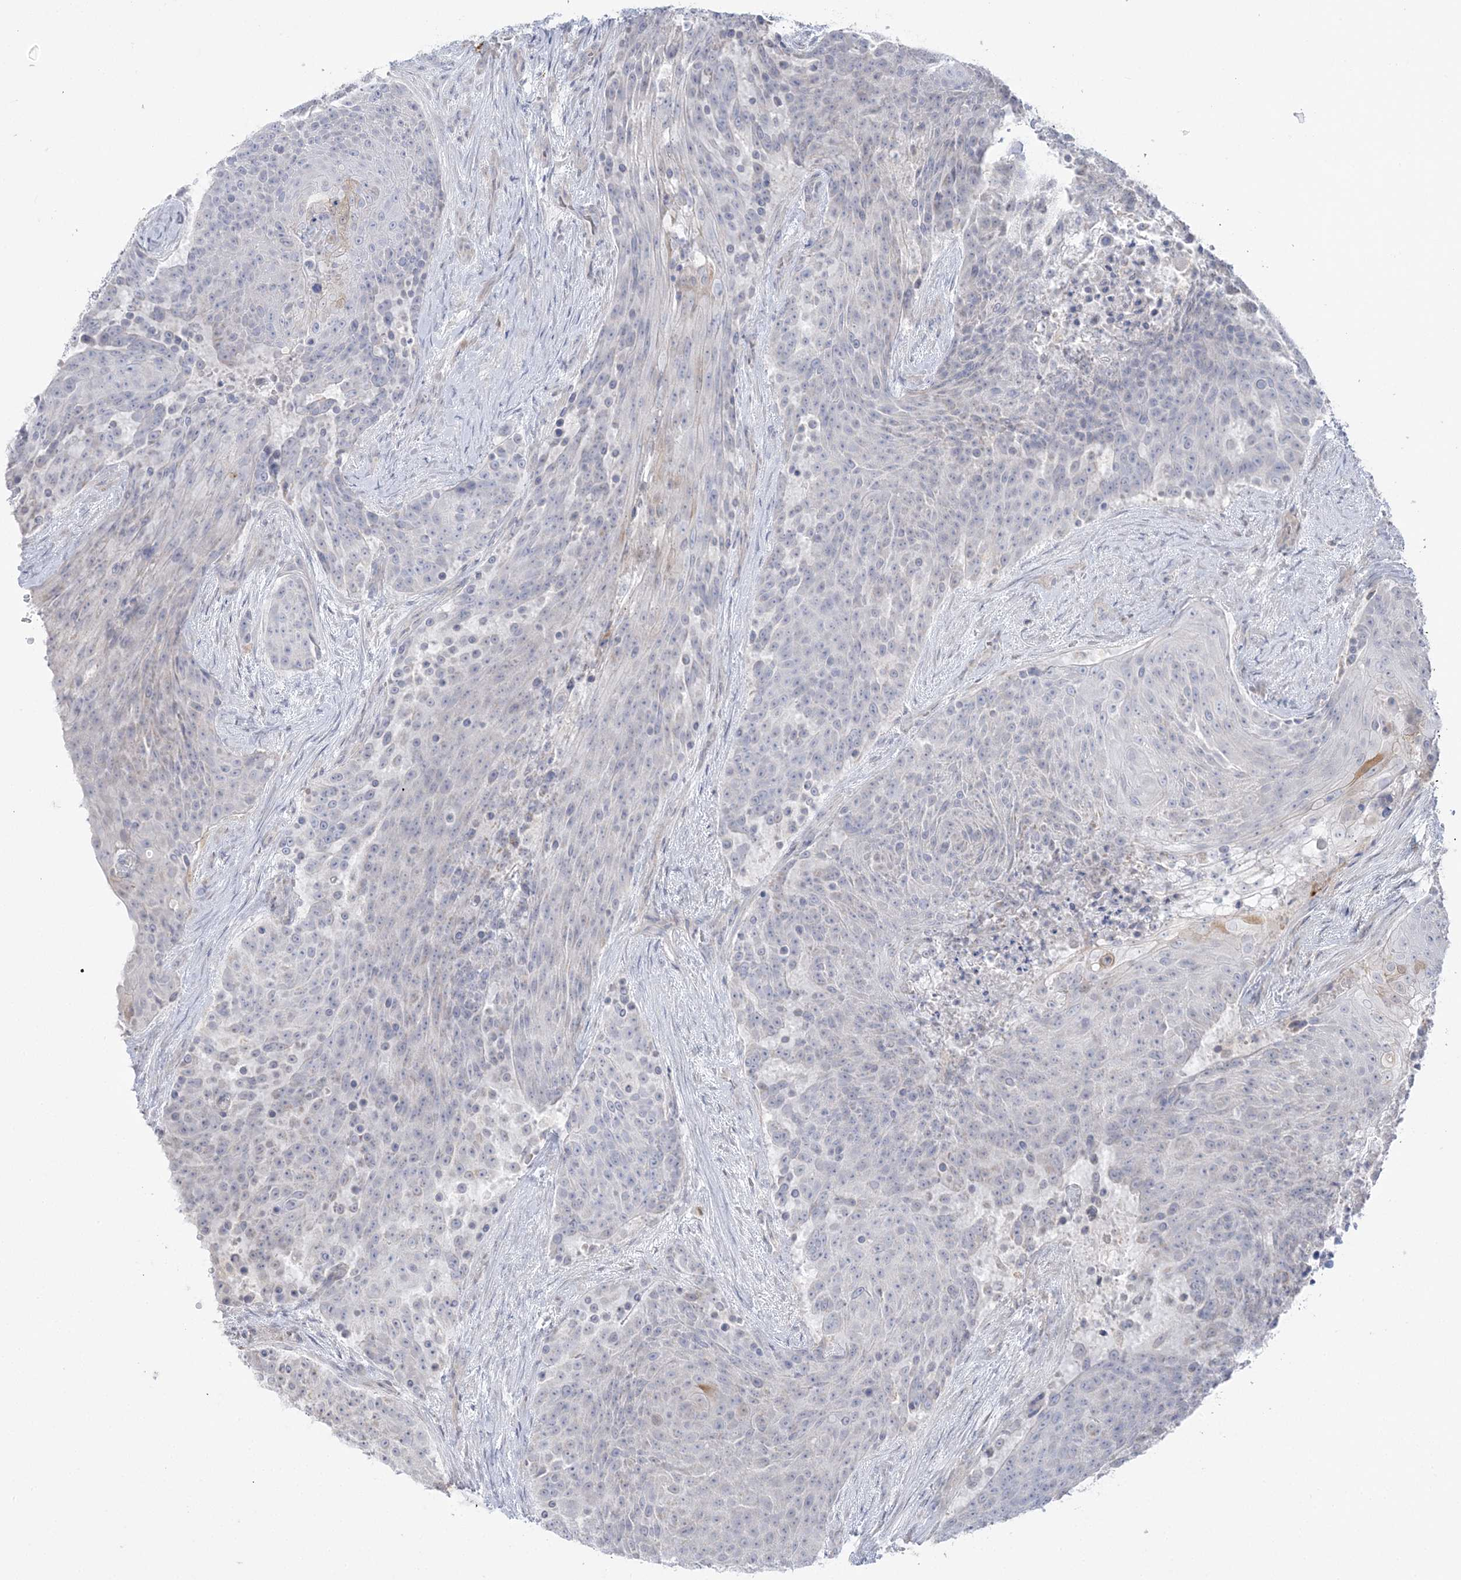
{"staining": {"intensity": "negative", "quantity": "none", "location": "none"}, "tissue": "urothelial cancer", "cell_type": "Tumor cells", "image_type": "cancer", "snomed": [{"axis": "morphology", "description": "Urothelial carcinoma, High grade"}, {"axis": "topography", "description": "Urinary bladder"}], "caption": "Urothelial carcinoma (high-grade) stained for a protein using IHC demonstrates no staining tumor cells.", "gene": "HAAO", "patient": {"sex": "female", "age": 63}}